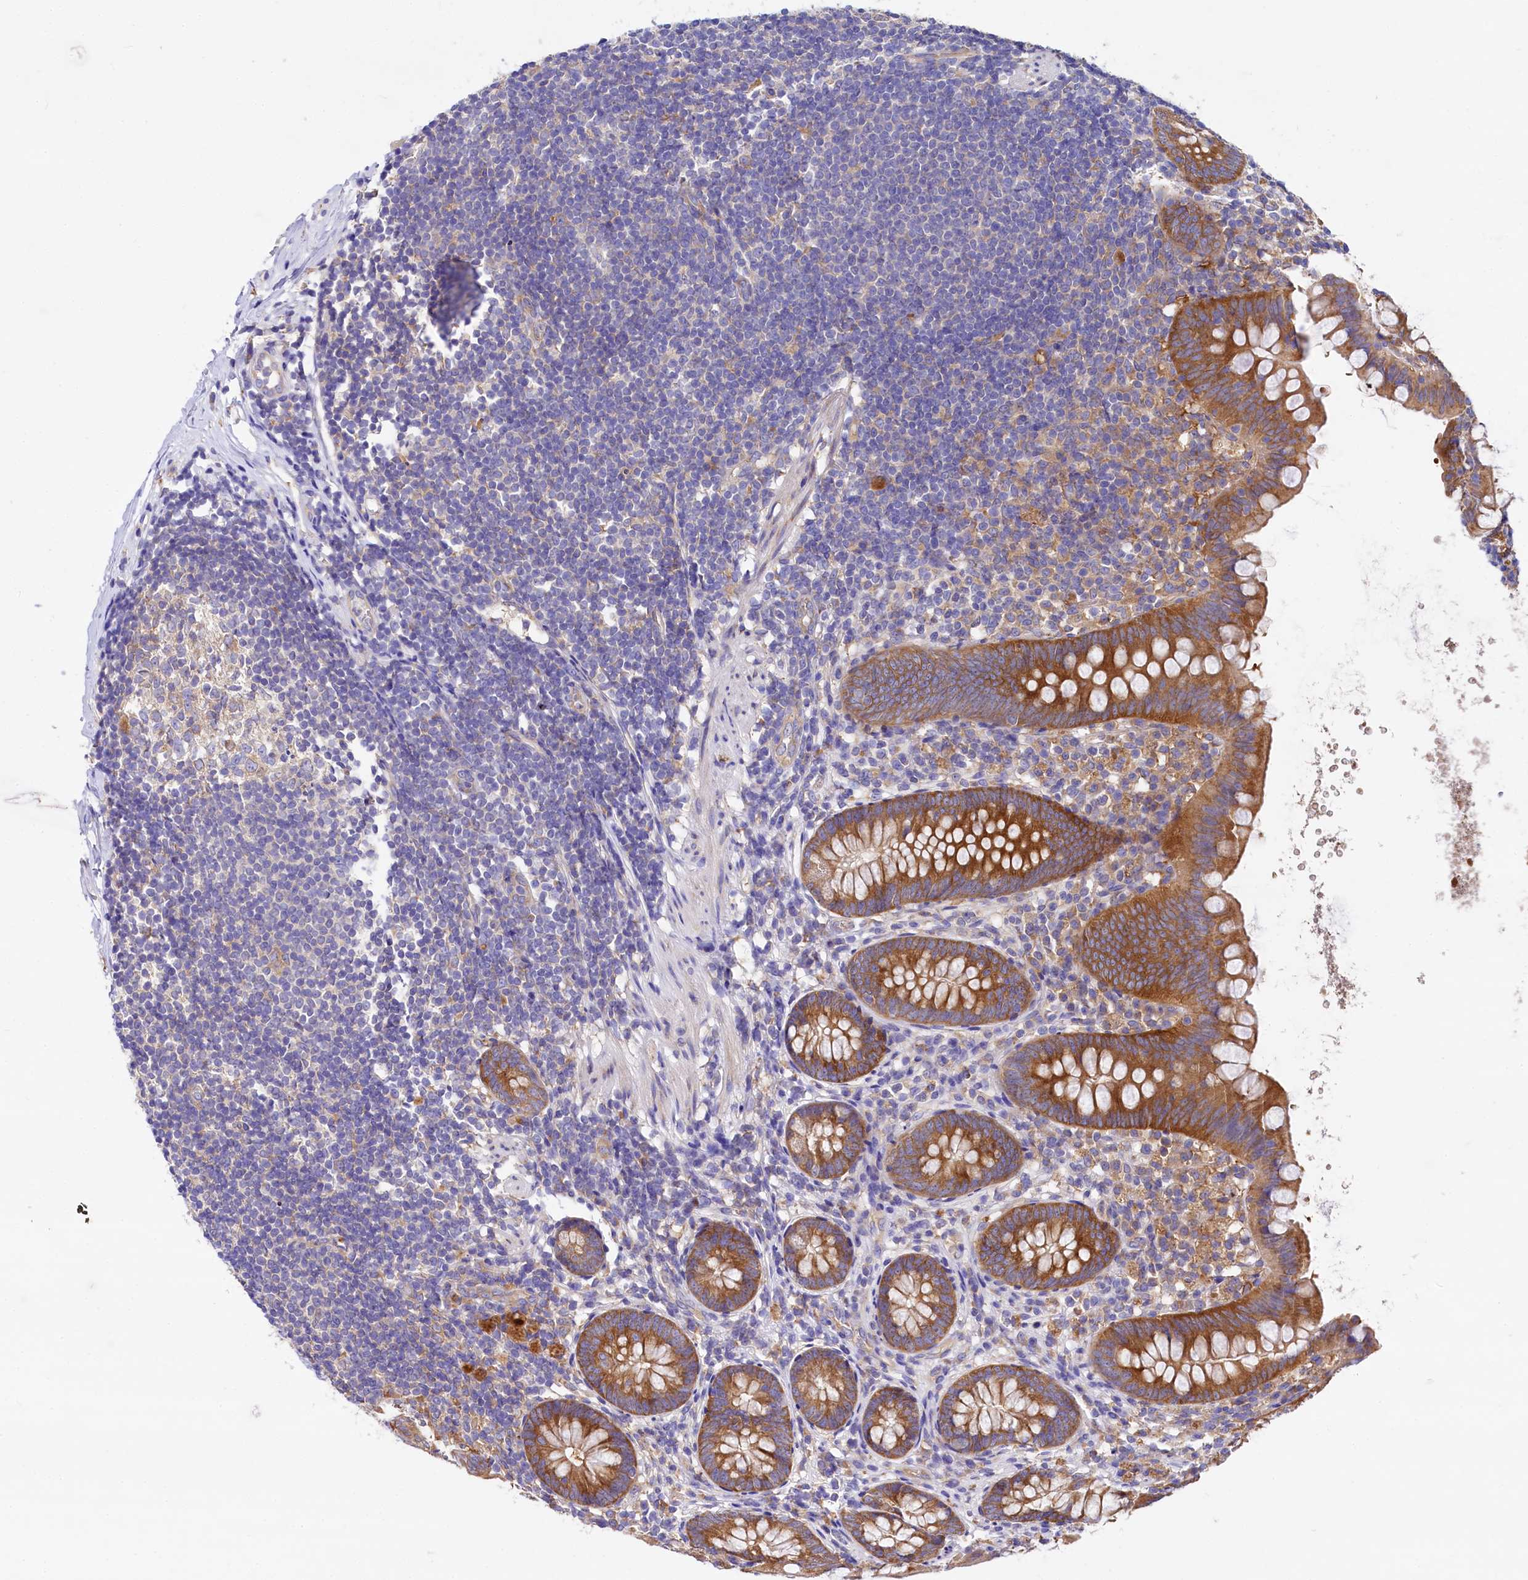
{"staining": {"intensity": "moderate", "quantity": ">75%", "location": "cytoplasmic/membranous"}, "tissue": "appendix", "cell_type": "Glandular cells", "image_type": "normal", "snomed": [{"axis": "morphology", "description": "Normal tissue, NOS"}, {"axis": "topography", "description": "Appendix"}], "caption": "Appendix stained for a protein (brown) demonstrates moderate cytoplasmic/membranous positive positivity in about >75% of glandular cells.", "gene": "QARS1", "patient": {"sex": "female", "age": 62}}